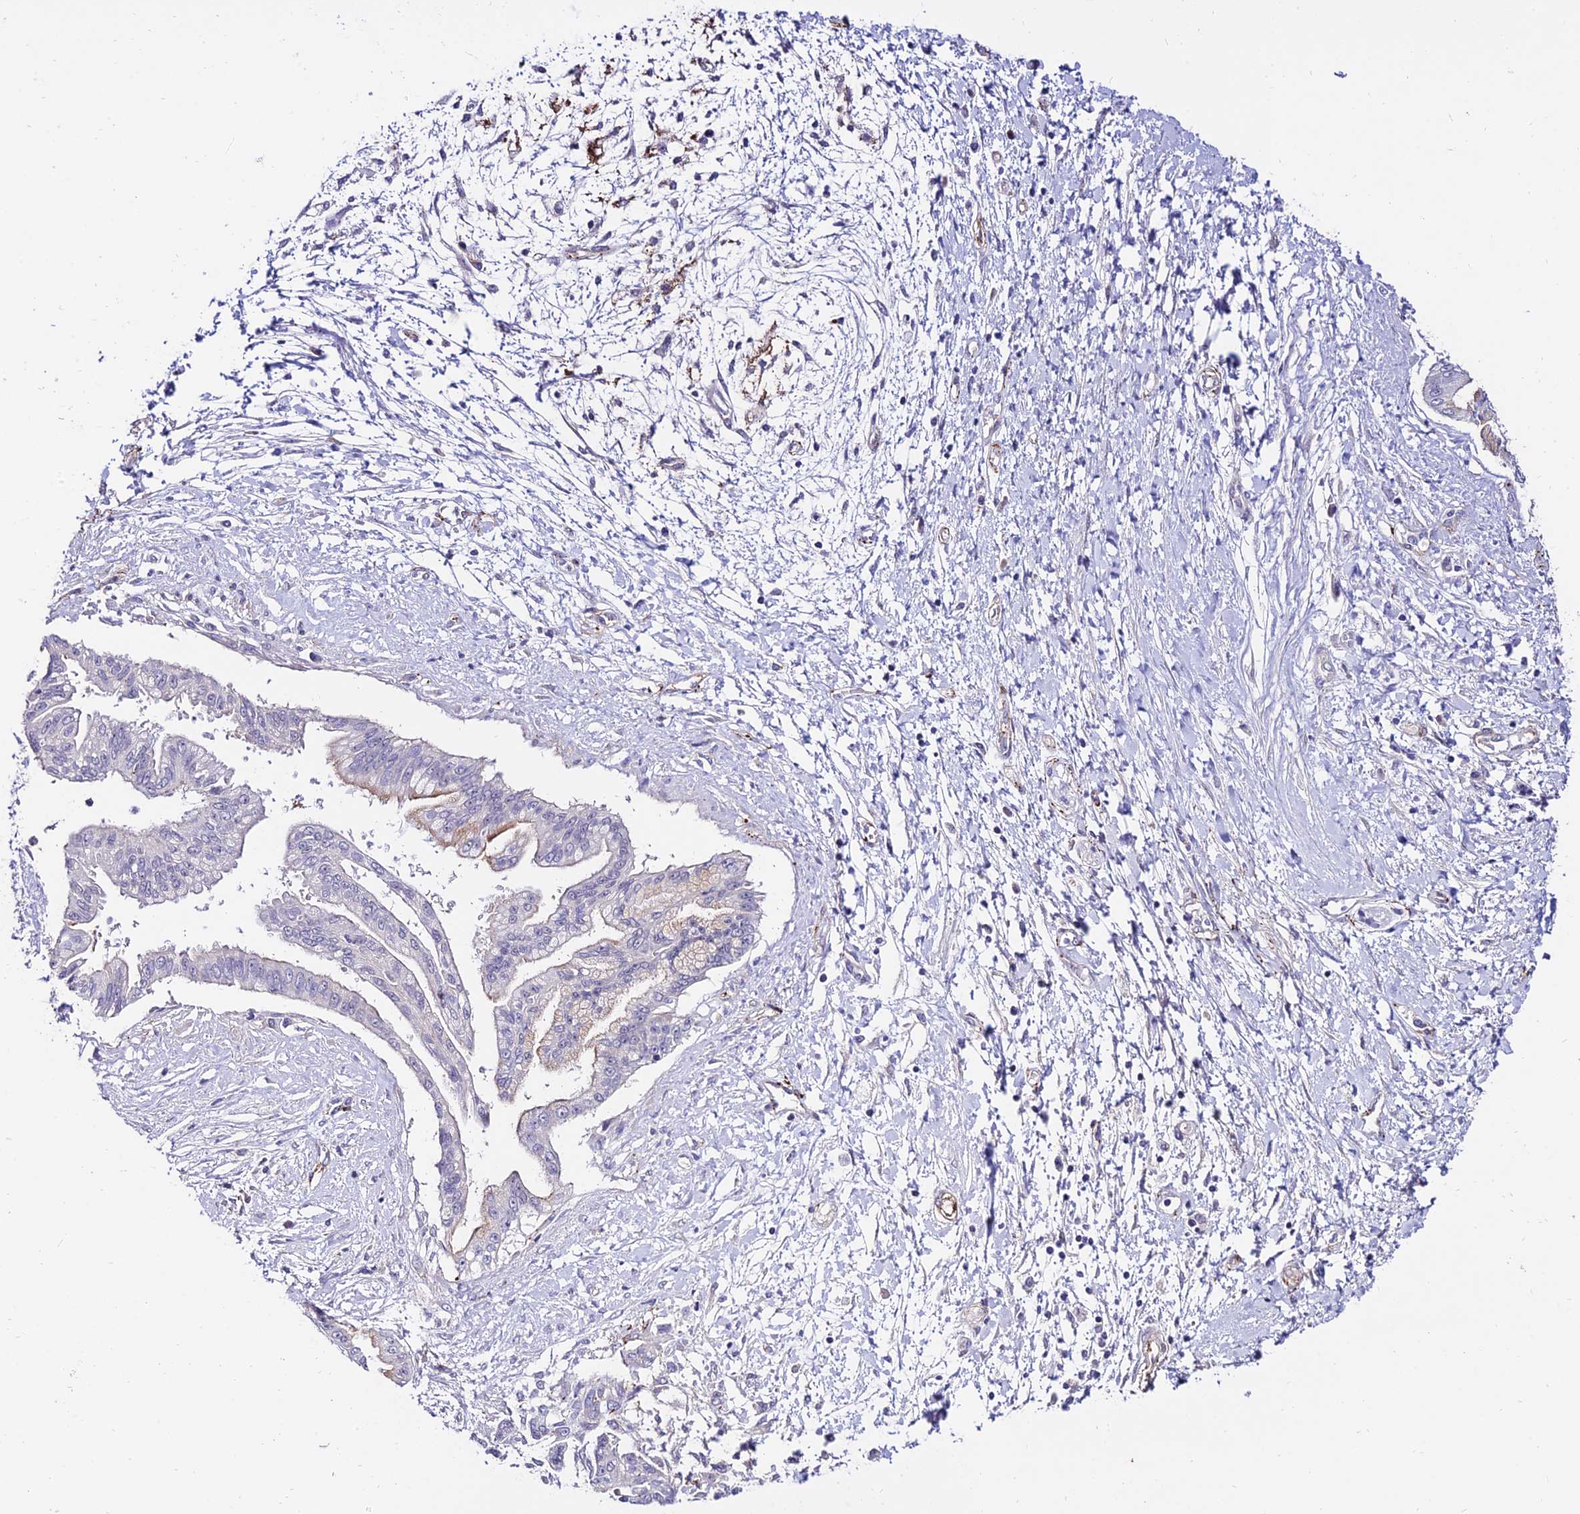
{"staining": {"intensity": "weak", "quantity": "<25%", "location": "cytoplasmic/membranous"}, "tissue": "pancreatic cancer", "cell_type": "Tumor cells", "image_type": "cancer", "snomed": [{"axis": "morphology", "description": "Adenocarcinoma, NOS"}, {"axis": "topography", "description": "Pancreas"}], "caption": "Immunohistochemistry (IHC) of human pancreatic adenocarcinoma reveals no staining in tumor cells. The staining was performed using DAB to visualize the protein expression in brown, while the nuclei were stained in blue with hematoxylin (Magnification: 20x).", "gene": "ALDH3B2", "patient": {"sex": "male", "age": 46}}